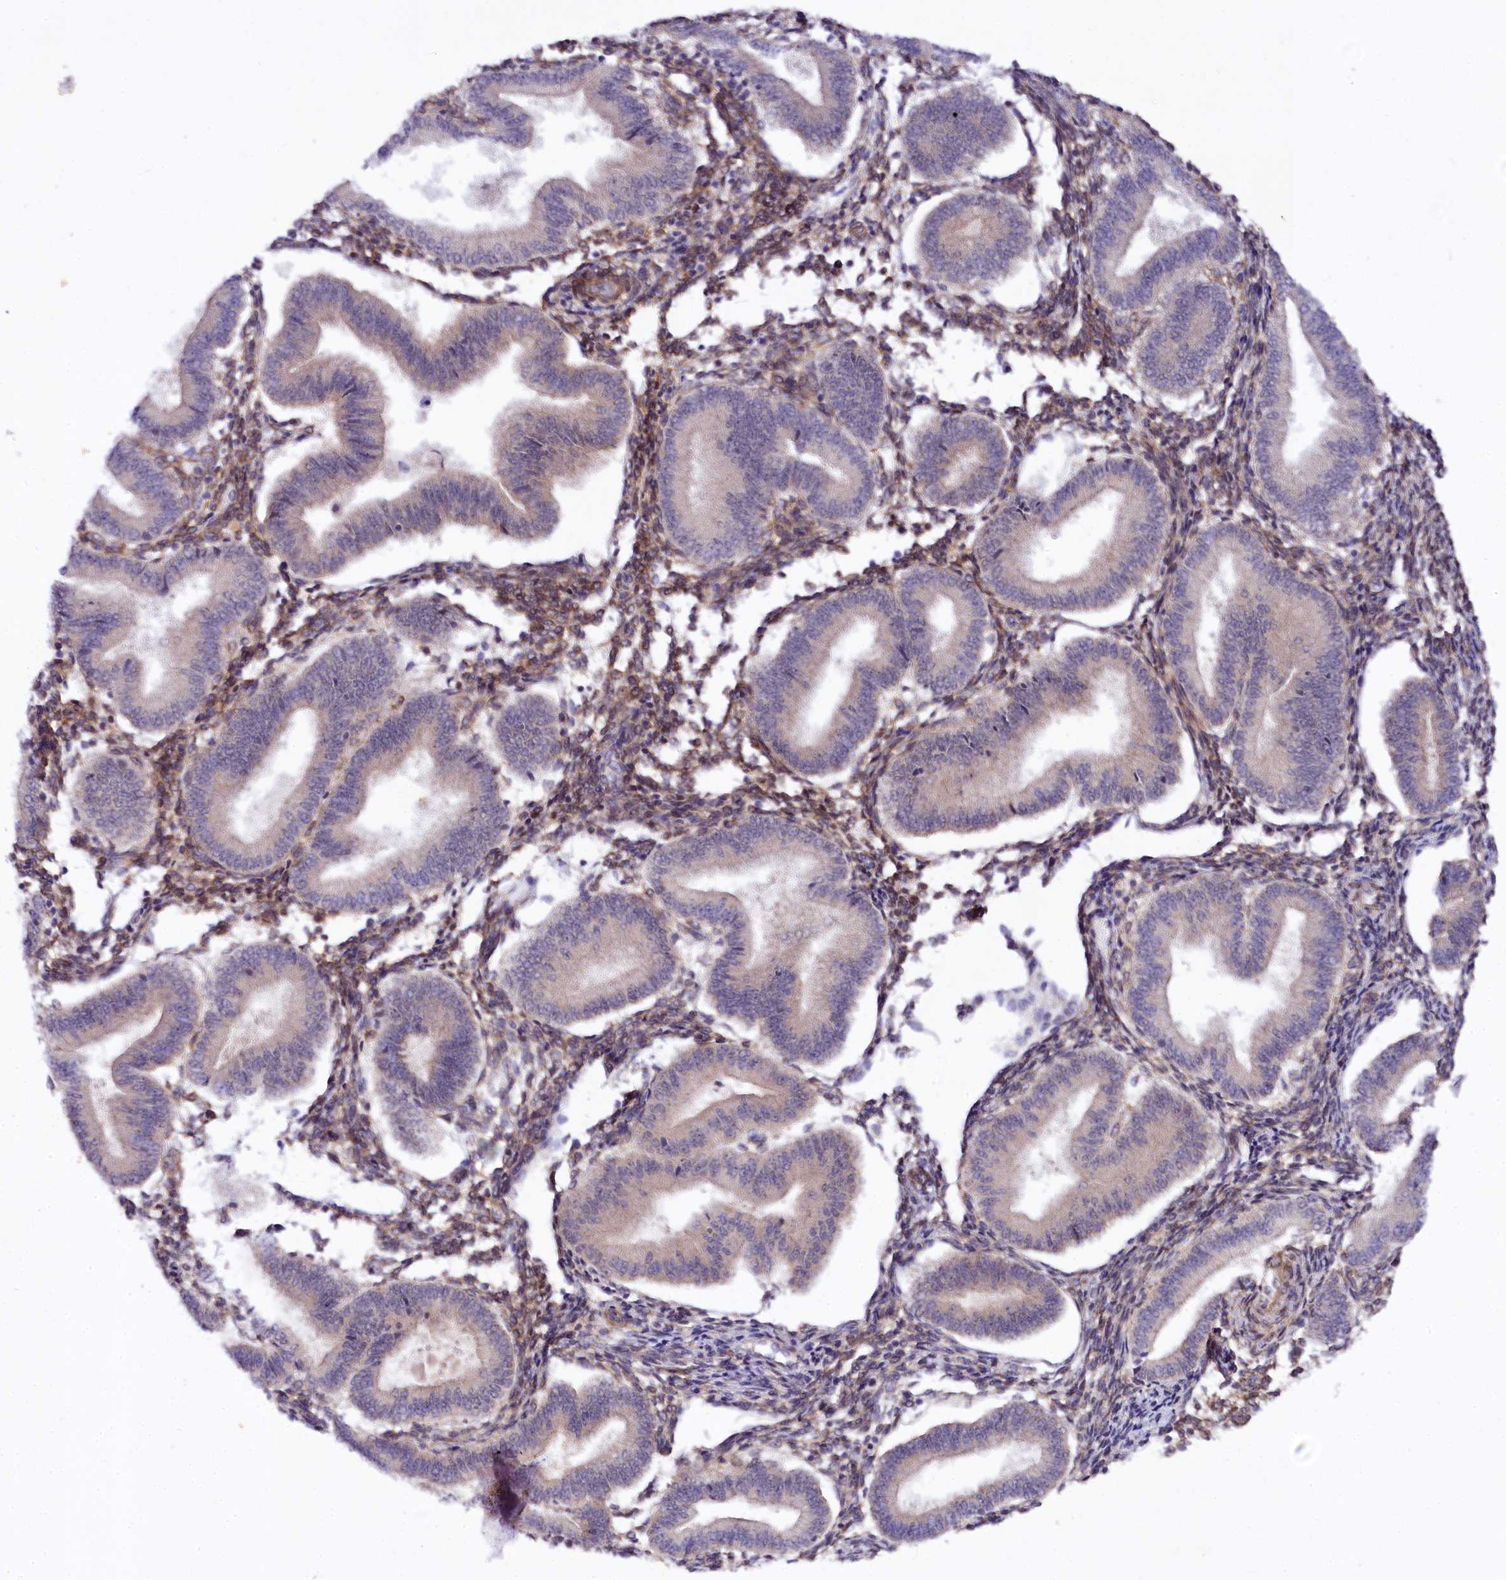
{"staining": {"intensity": "moderate", "quantity": "25%-75%", "location": "cytoplasmic/membranous"}, "tissue": "endometrium", "cell_type": "Cells in endometrial stroma", "image_type": "normal", "snomed": [{"axis": "morphology", "description": "Normal tissue, NOS"}, {"axis": "topography", "description": "Endometrium"}], "caption": "This histopathology image reveals unremarkable endometrium stained with immunohistochemistry (IHC) to label a protein in brown. The cytoplasmic/membranous of cells in endometrial stroma show moderate positivity for the protein. Nuclei are counter-stained blue.", "gene": "PHLDB1", "patient": {"sex": "female", "age": 39}}